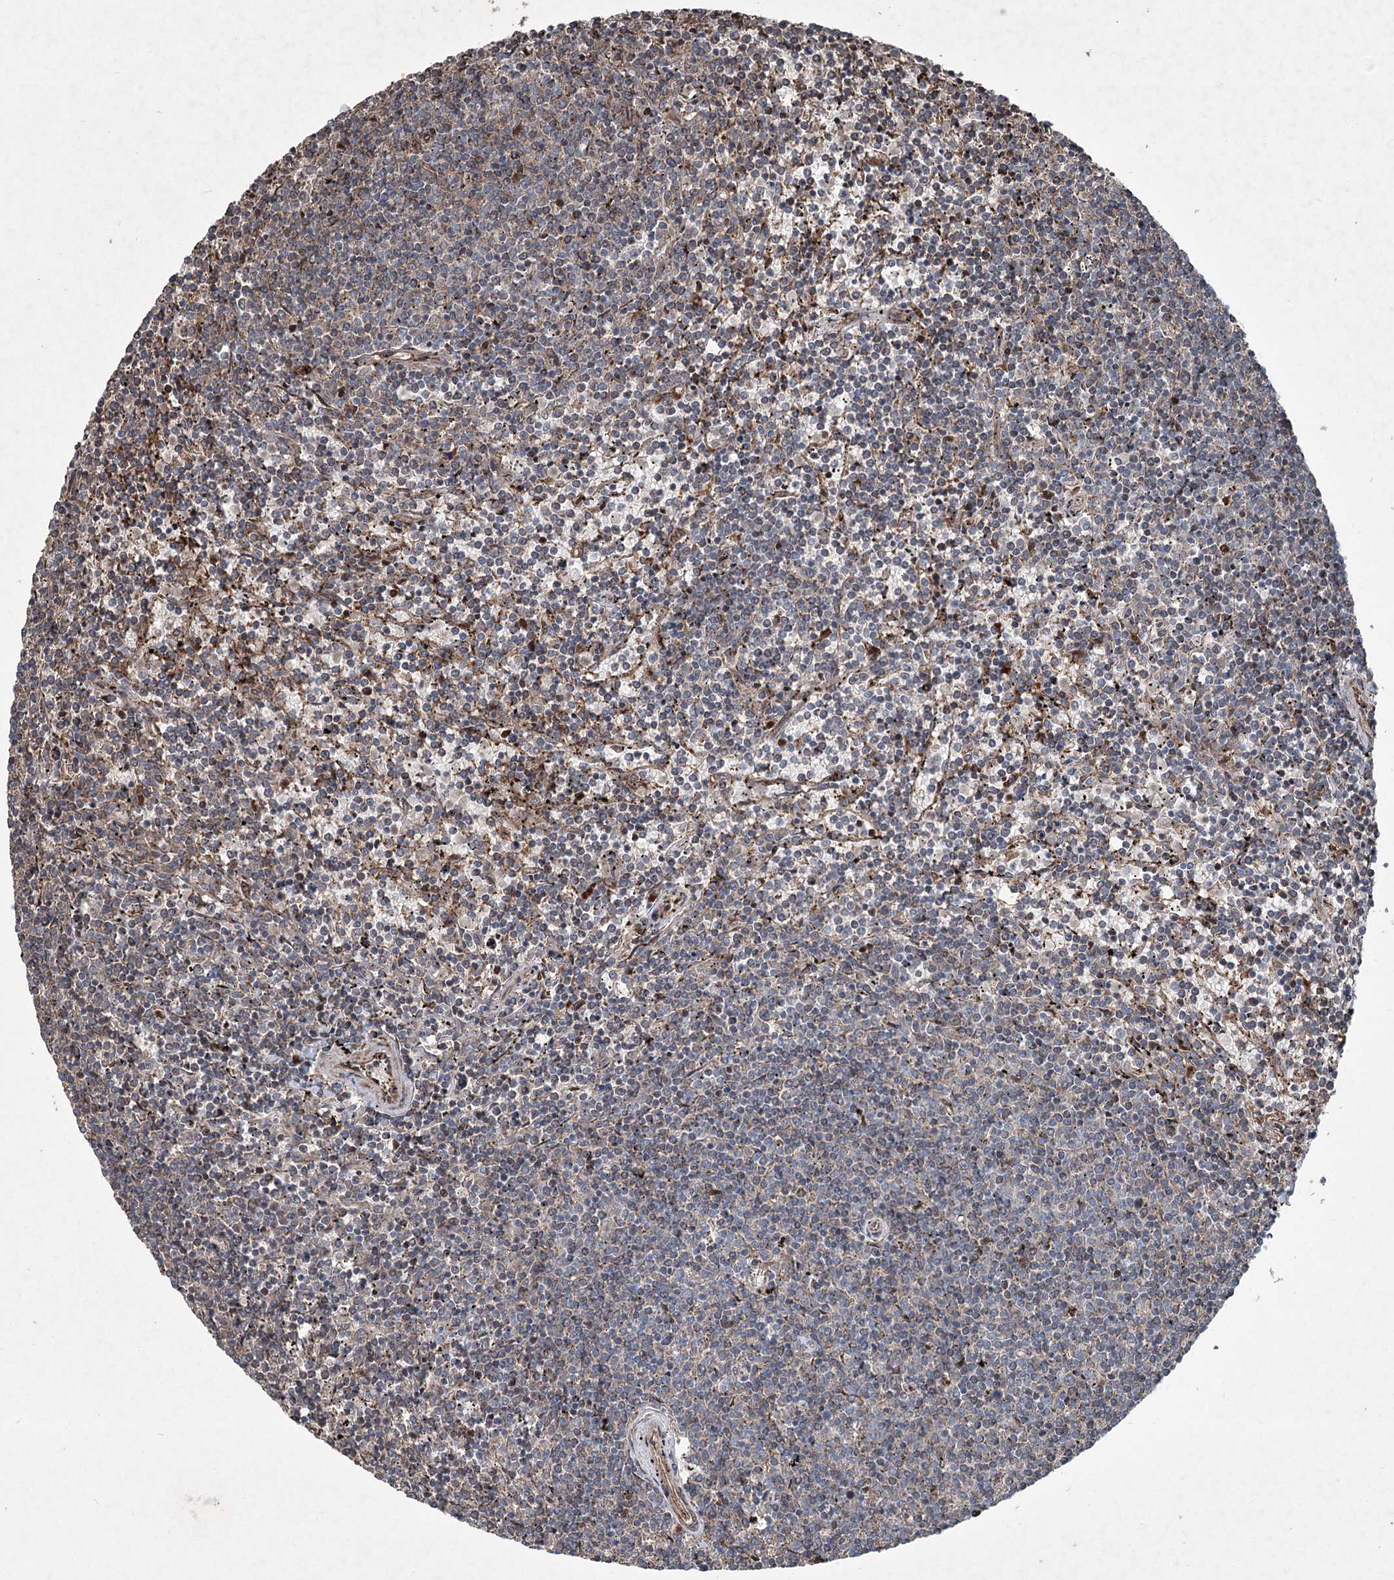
{"staining": {"intensity": "negative", "quantity": "none", "location": "none"}, "tissue": "lymphoma", "cell_type": "Tumor cells", "image_type": "cancer", "snomed": [{"axis": "morphology", "description": "Malignant lymphoma, non-Hodgkin's type, Low grade"}, {"axis": "topography", "description": "Spleen"}], "caption": "Immunohistochemical staining of low-grade malignant lymphoma, non-Hodgkin's type shows no significant staining in tumor cells.", "gene": "SERINC5", "patient": {"sex": "female", "age": 50}}